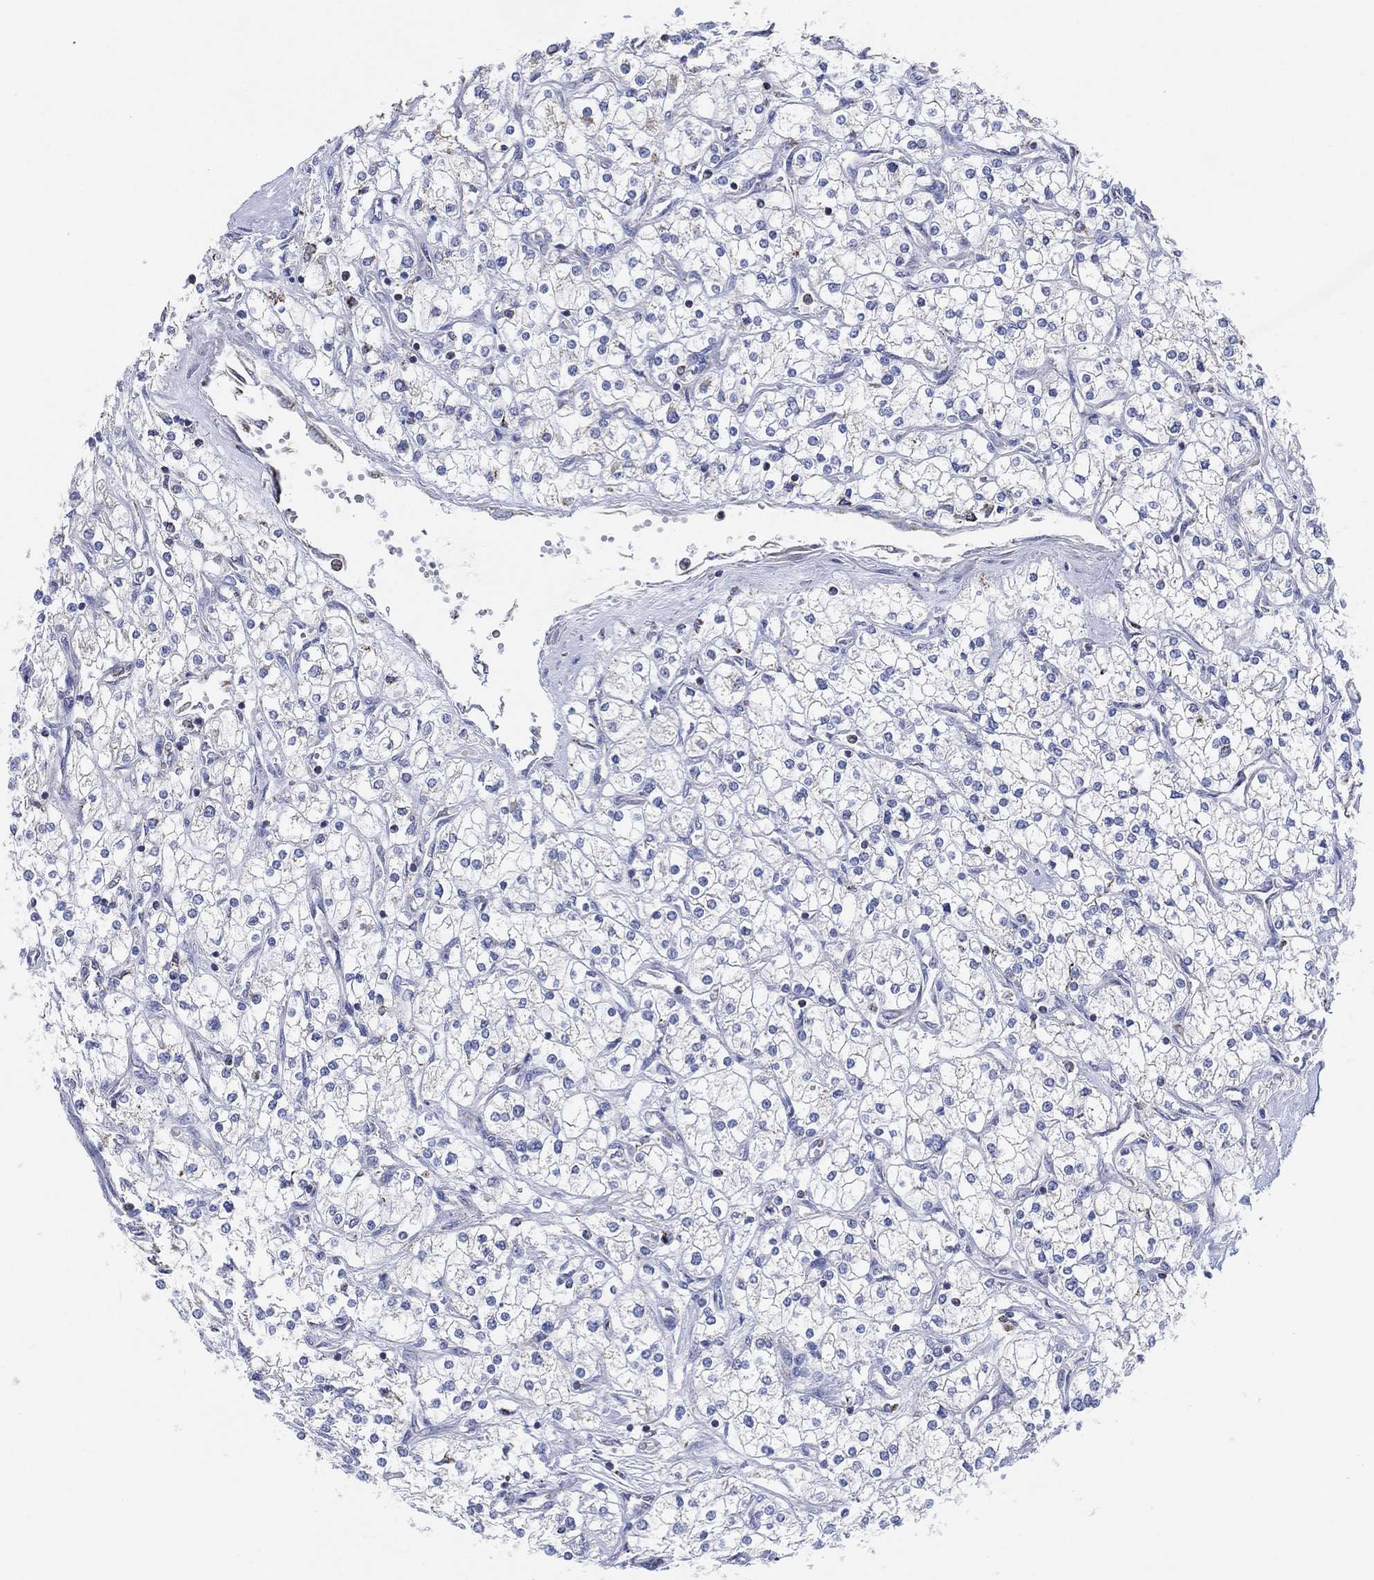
{"staining": {"intensity": "negative", "quantity": "none", "location": "none"}, "tissue": "renal cancer", "cell_type": "Tumor cells", "image_type": "cancer", "snomed": [{"axis": "morphology", "description": "Adenocarcinoma, NOS"}, {"axis": "topography", "description": "Kidney"}], "caption": "Tumor cells are negative for brown protein staining in renal adenocarcinoma.", "gene": "CFTR", "patient": {"sex": "male", "age": 80}}